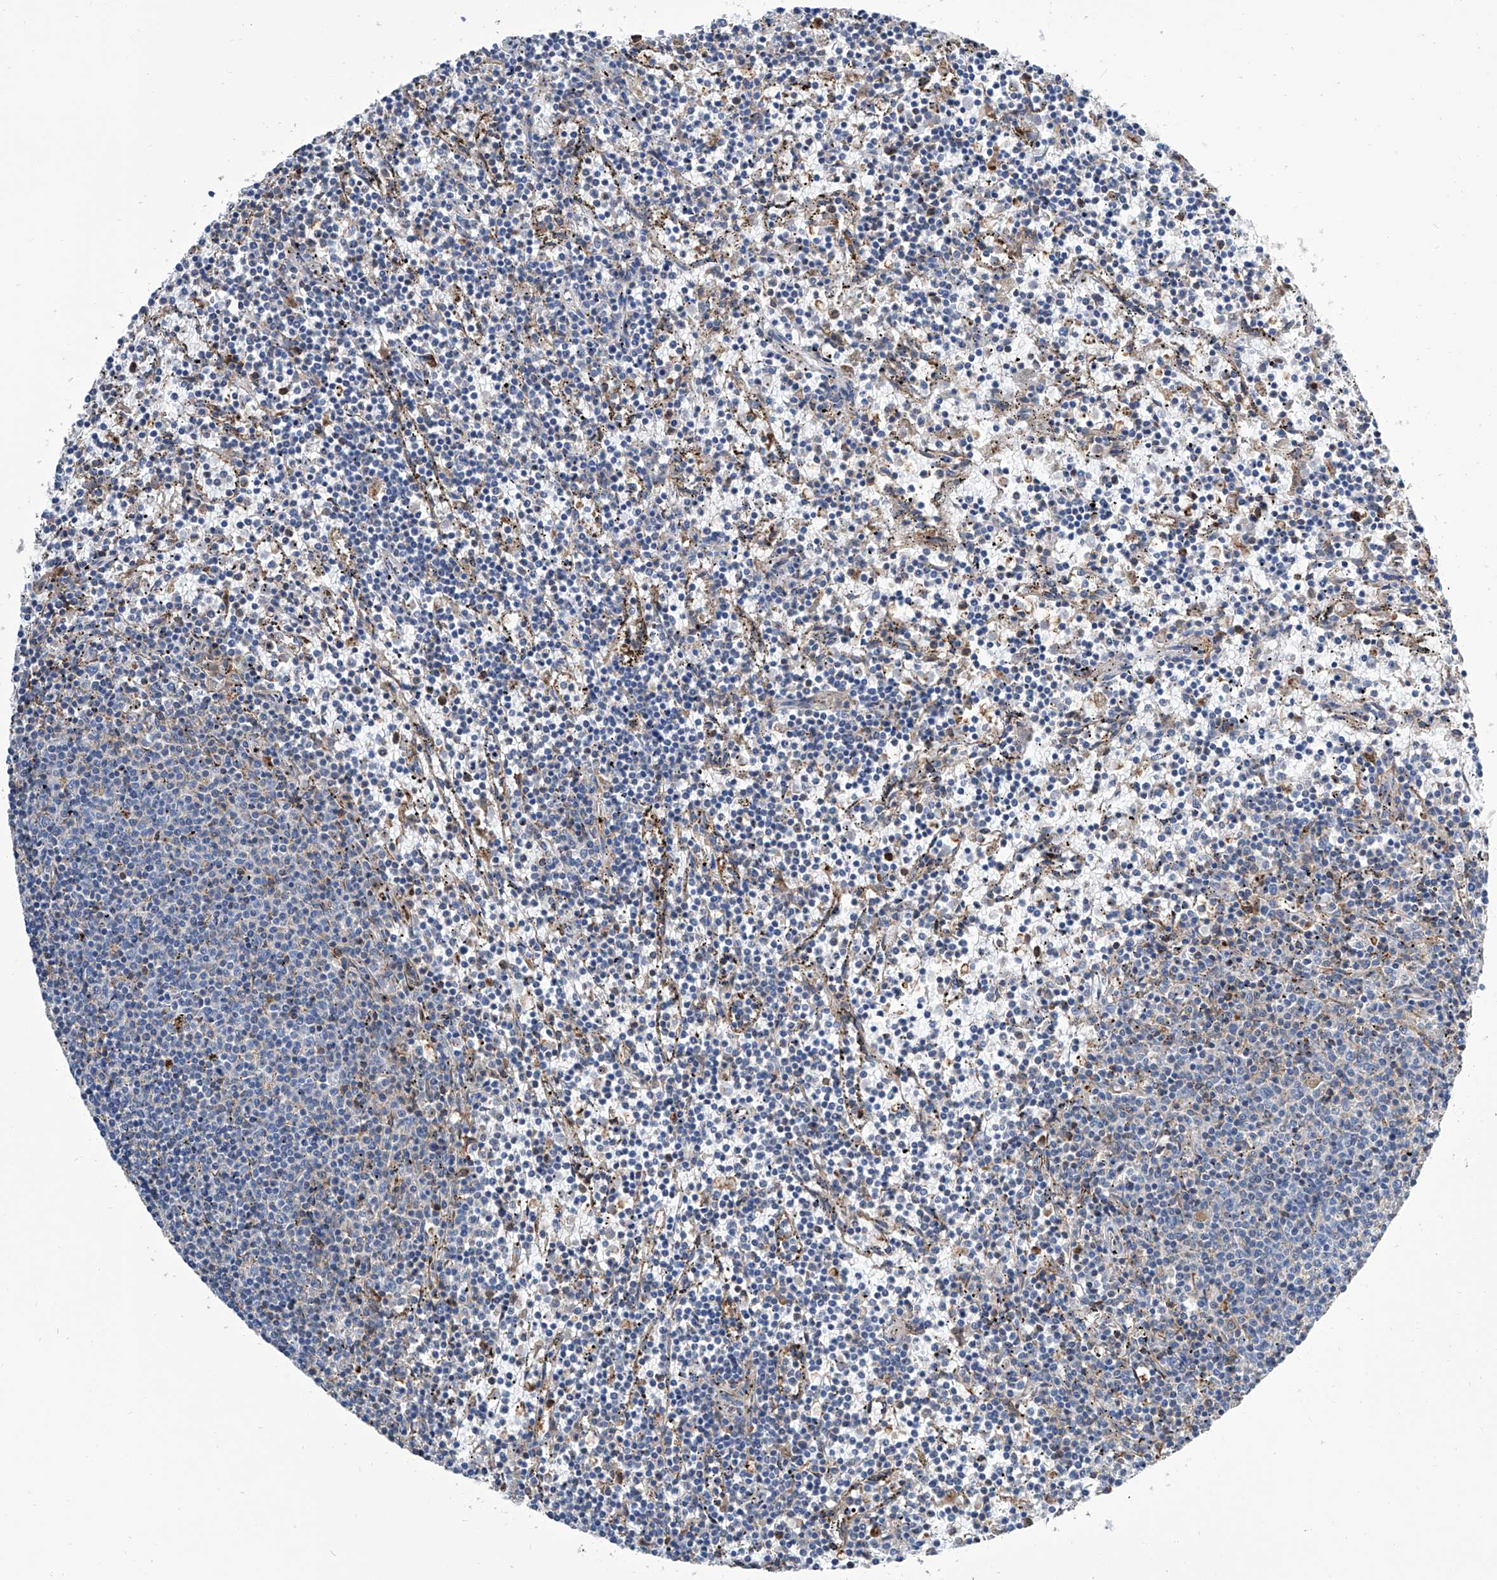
{"staining": {"intensity": "negative", "quantity": "none", "location": "none"}, "tissue": "lymphoma", "cell_type": "Tumor cells", "image_type": "cancer", "snomed": [{"axis": "morphology", "description": "Malignant lymphoma, non-Hodgkin's type, Low grade"}, {"axis": "topography", "description": "Spleen"}], "caption": "Protein analysis of lymphoma displays no significant staining in tumor cells.", "gene": "GPT", "patient": {"sex": "female", "age": 50}}